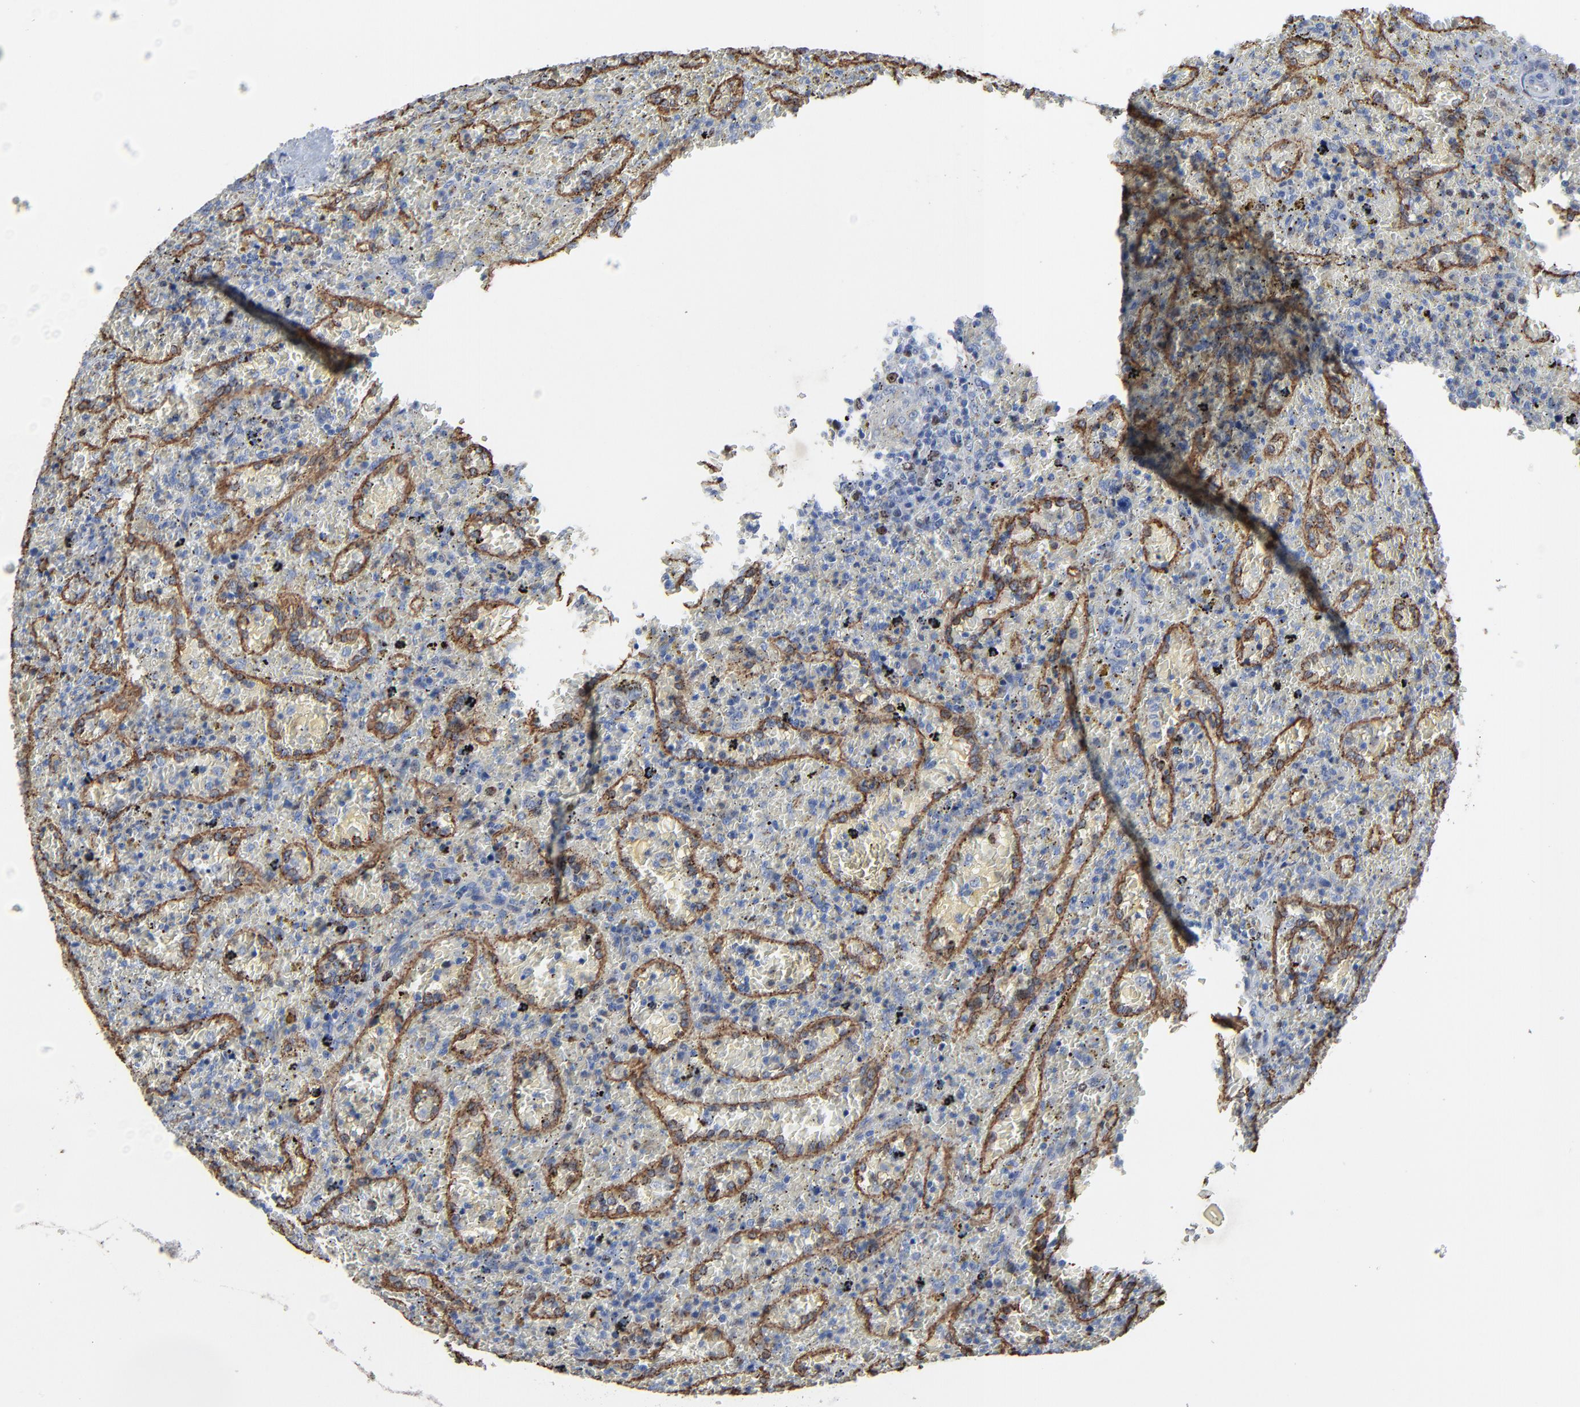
{"staining": {"intensity": "negative", "quantity": "none", "location": "none"}, "tissue": "lymphoma", "cell_type": "Tumor cells", "image_type": "cancer", "snomed": [{"axis": "morphology", "description": "Malignant lymphoma, non-Hodgkin's type, High grade"}, {"axis": "topography", "description": "Spleen"}, {"axis": "topography", "description": "Lymph node"}], "caption": "High magnification brightfield microscopy of high-grade malignant lymphoma, non-Hodgkin's type stained with DAB (3,3'-diaminobenzidine) (brown) and counterstained with hematoxylin (blue): tumor cells show no significant staining. (Brightfield microscopy of DAB immunohistochemistry at high magnification).", "gene": "BIRC3", "patient": {"sex": "female", "age": 70}}